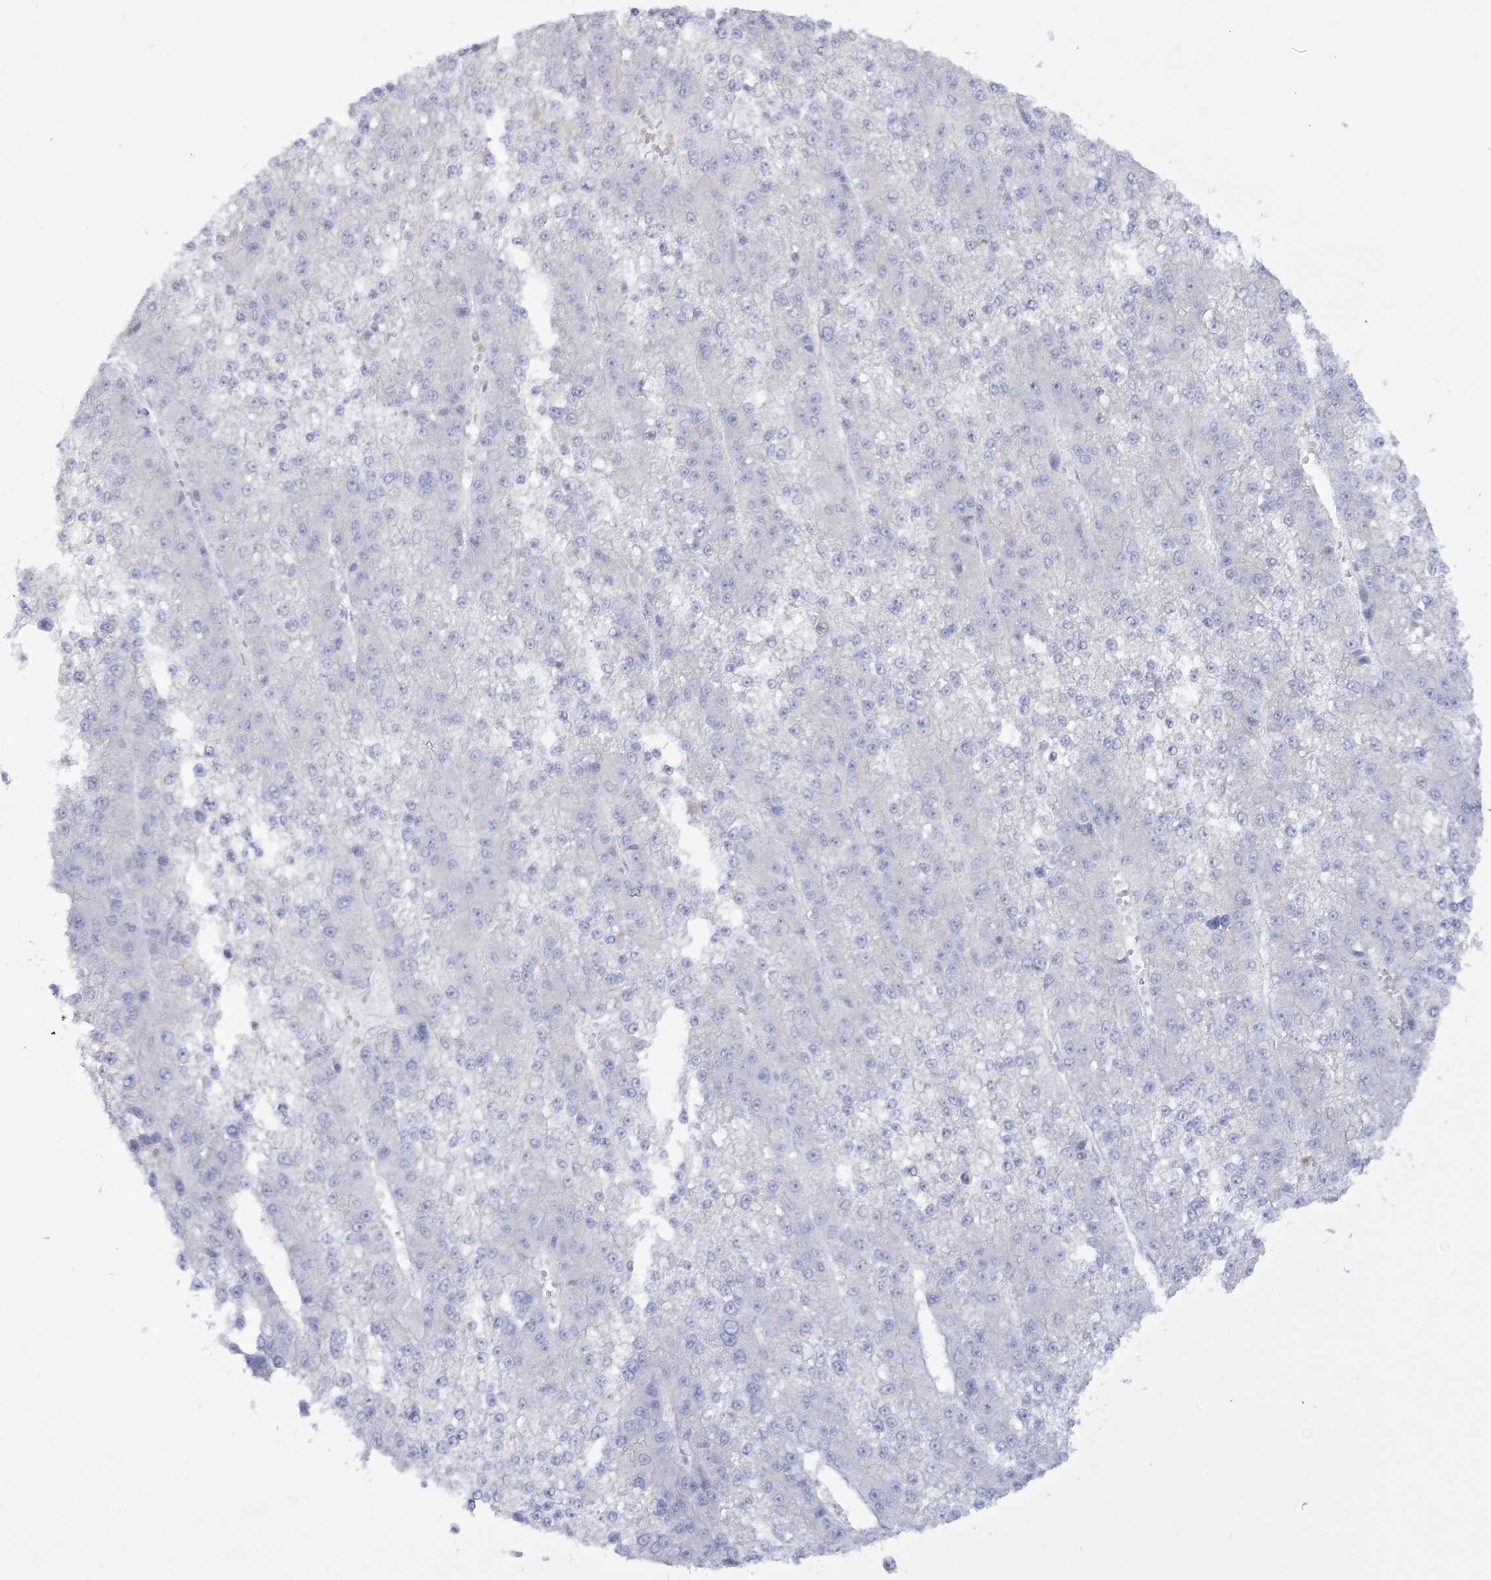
{"staining": {"intensity": "negative", "quantity": "none", "location": "none"}, "tissue": "liver cancer", "cell_type": "Tumor cells", "image_type": "cancer", "snomed": [{"axis": "morphology", "description": "Carcinoma, Hepatocellular, NOS"}, {"axis": "topography", "description": "Liver"}], "caption": "Tumor cells show no significant protein expression in liver hepatocellular carcinoma.", "gene": "WDSUB1", "patient": {"sex": "female", "age": 73}}